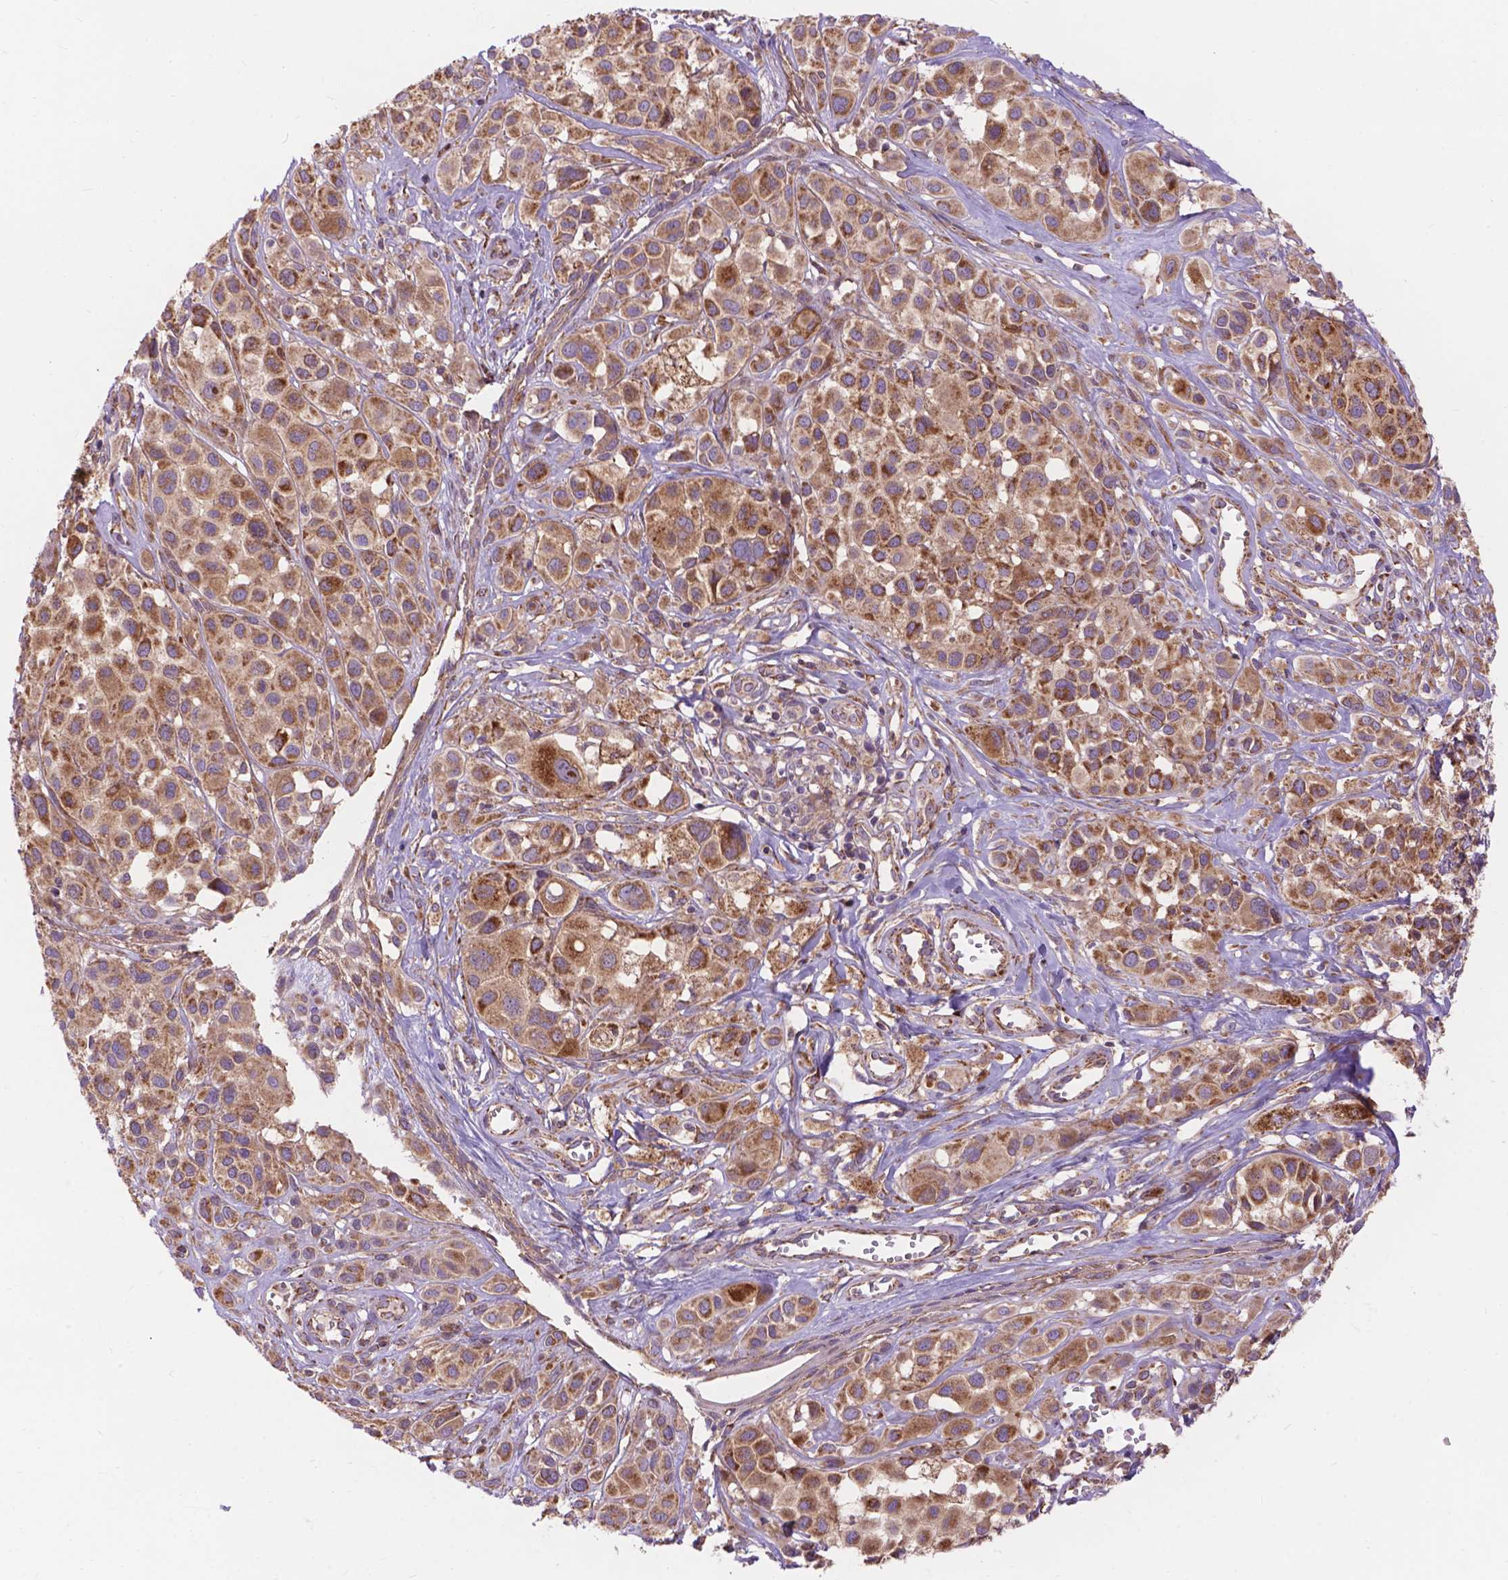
{"staining": {"intensity": "moderate", "quantity": ">75%", "location": "cytoplasmic/membranous"}, "tissue": "melanoma", "cell_type": "Tumor cells", "image_type": "cancer", "snomed": [{"axis": "morphology", "description": "Malignant melanoma, NOS"}, {"axis": "topography", "description": "Skin"}], "caption": "Malignant melanoma stained with DAB immunohistochemistry (IHC) shows medium levels of moderate cytoplasmic/membranous staining in about >75% of tumor cells.", "gene": "AK3", "patient": {"sex": "male", "age": 77}}